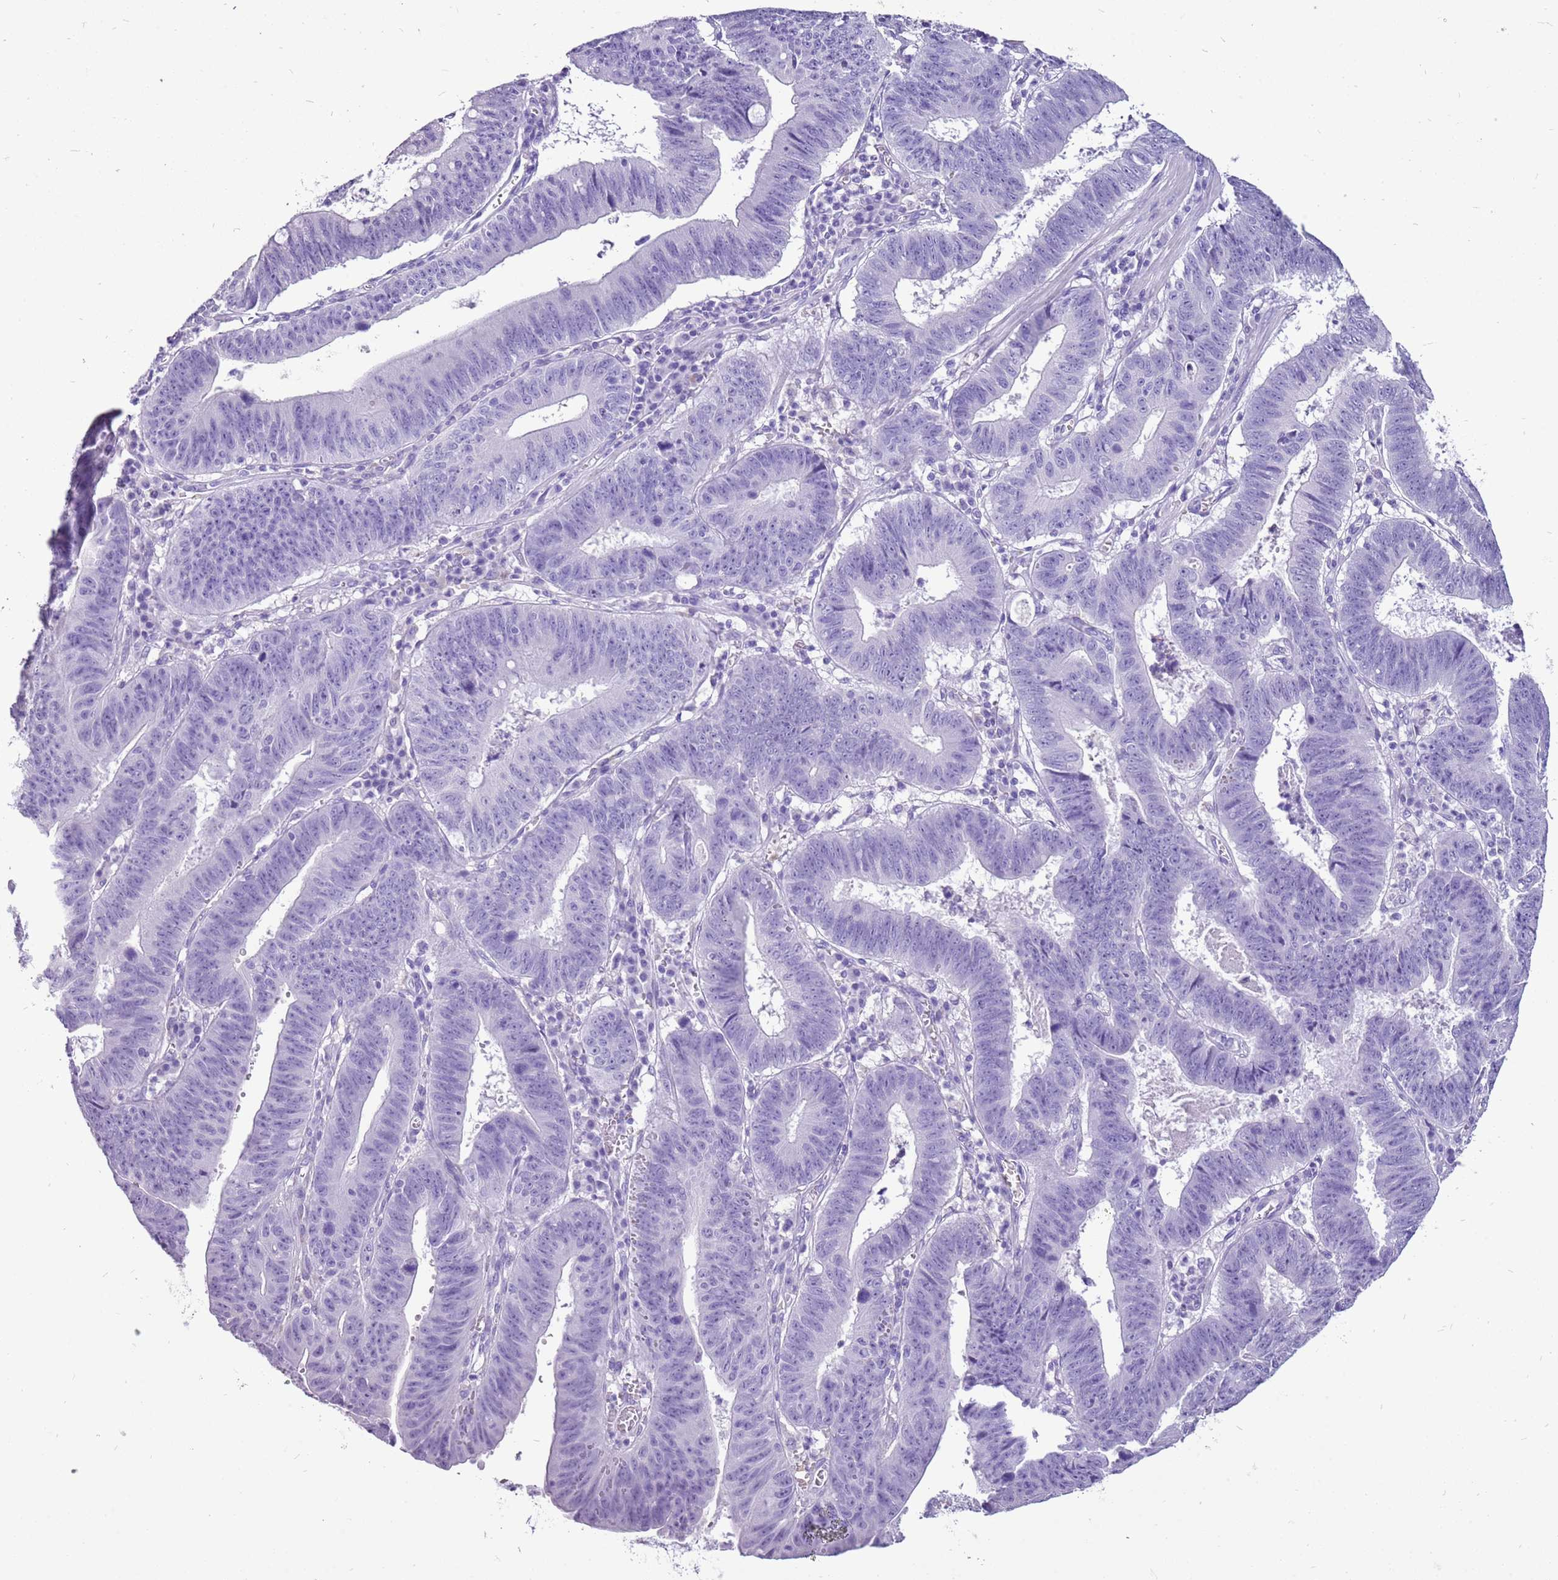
{"staining": {"intensity": "negative", "quantity": "none", "location": "none"}, "tissue": "stomach cancer", "cell_type": "Tumor cells", "image_type": "cancer", "snomed": [{"axis": "morphology", "description": "Adenocarcinoma, NOS"}, {"axis": "topography", "description": "Stomach"}], "caption": "Stomach cancer was stained to show a protein in brown. There is no significant staining in tumor cells.", "gene": "ACSS3", "patient": {"sex": "male", "age": 59}}